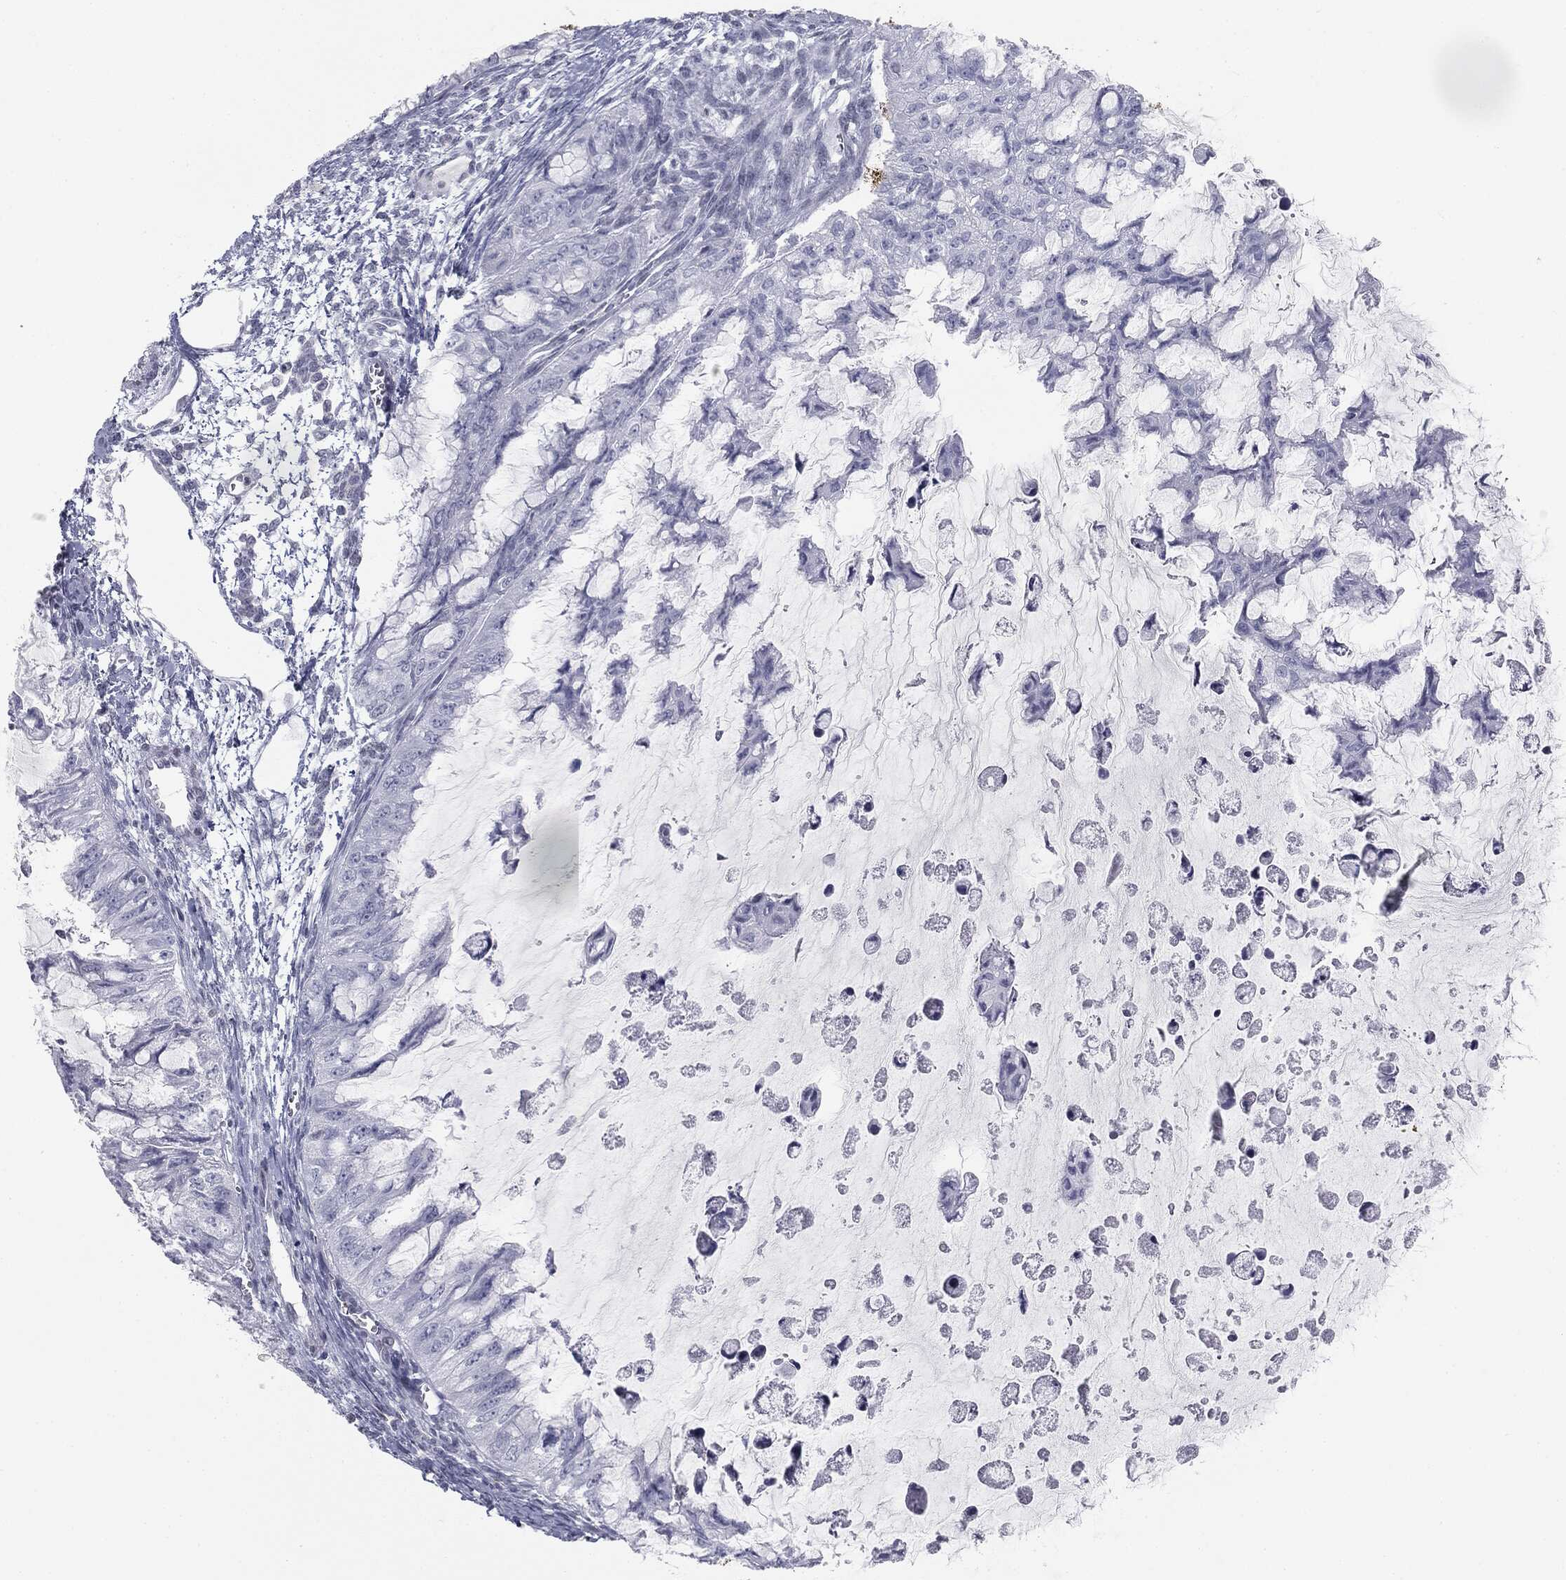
{"staining": {"intensity": "negative", "quantity": "none", "location": "none"}, "tissue": "ovarian cancer", "cell_type": "Tumor cells", "image_type": "cancer", "snomed": [{"axis": "morphology", "description": "Cystadenocarcinoma, mucinous, NOS"}, {"axis": "topography", "description": "Ovary"}], "caption": "Protein analysis of ovarian cancer (mucinous cystadenocarcinoma) demonstrates no significant expression in tumor cells.", "gene": "ALDOB", "patient": {"sex": "female", "age": 72}}